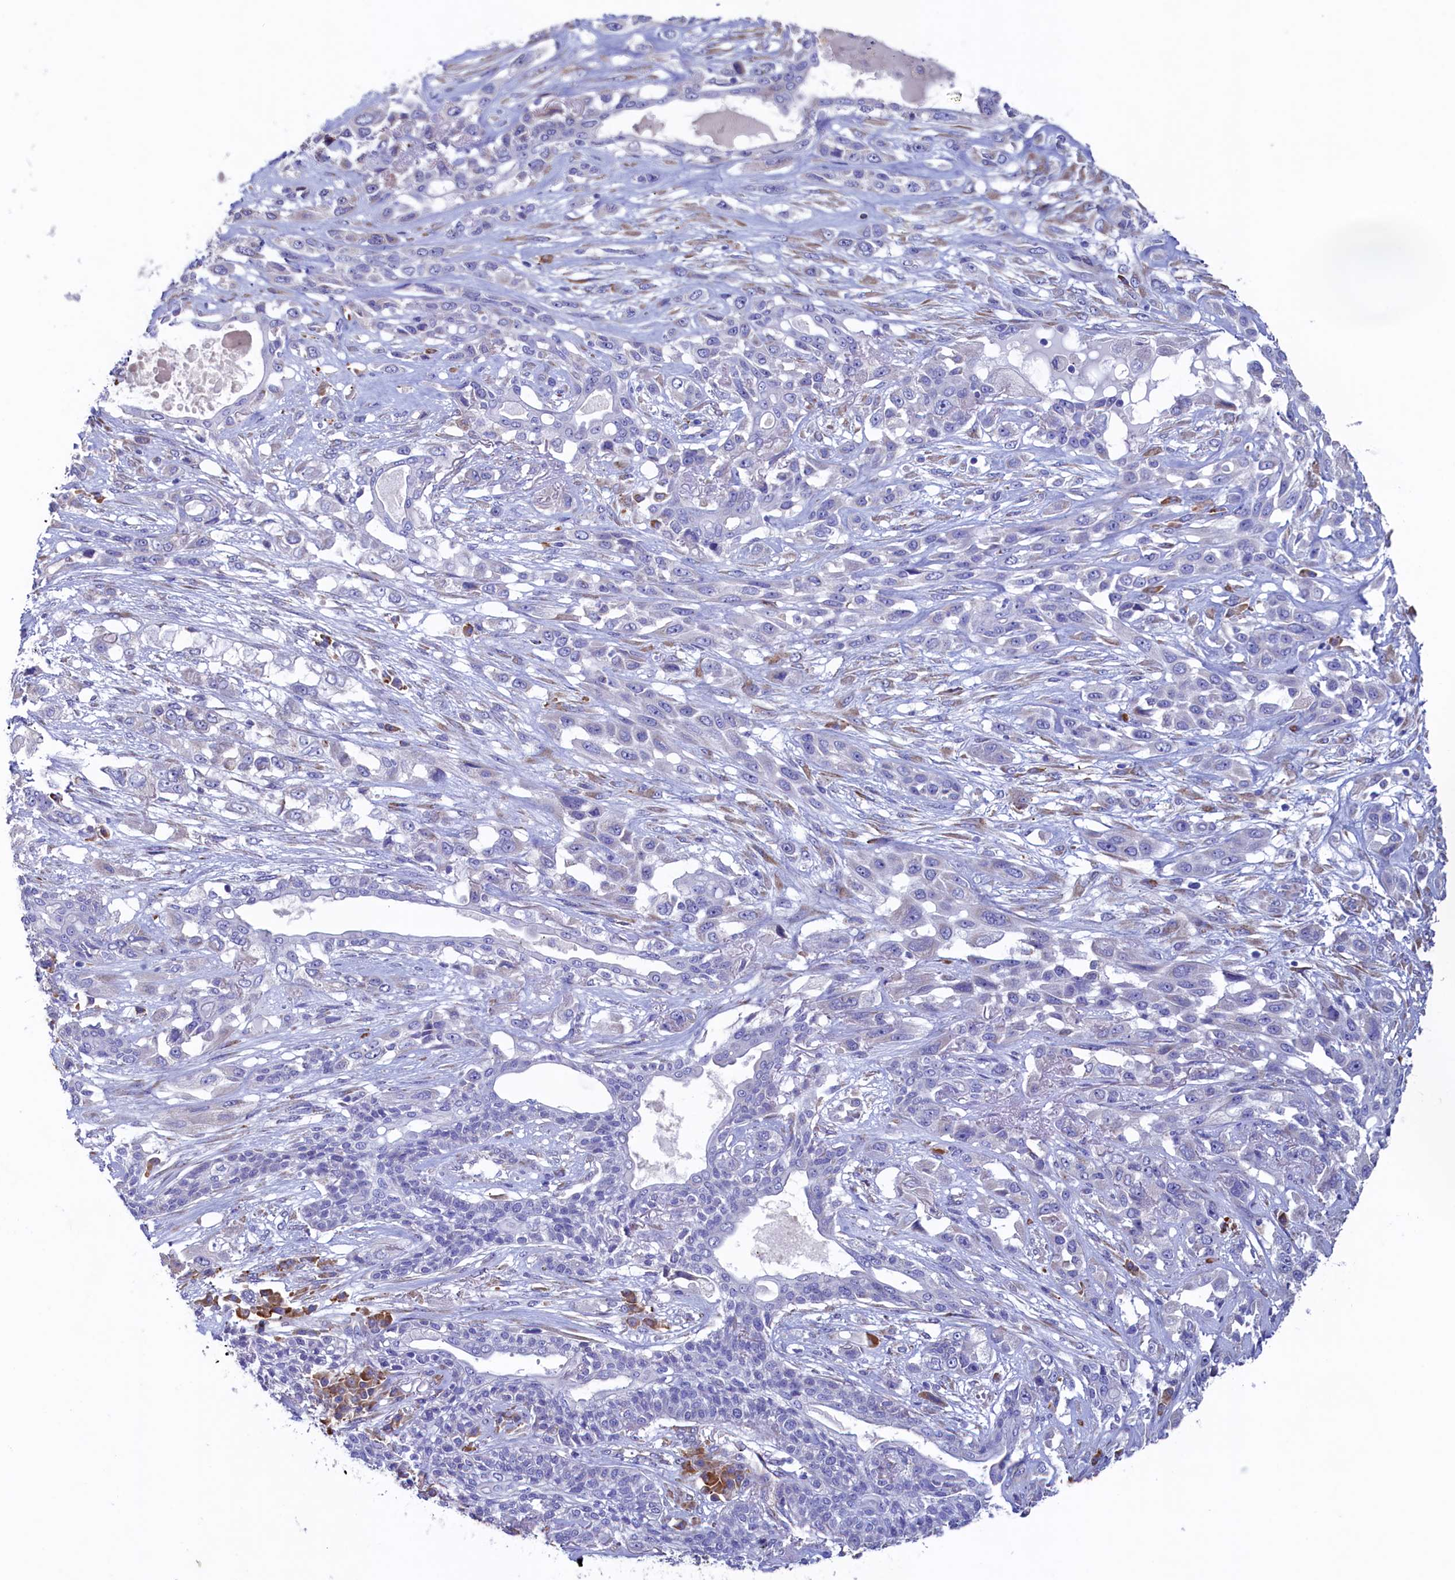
{"staining": {"intensity": "negative", "quantity": "none", "location": "none"}, "tissue": "lung cancer", "cell_type": "Tumor cells", "image_type": "cancer", "snomed": [{"axis": "morphology", "description": "Squamous cell carcinoma, NOS"}, {"axis": "topography", "description": "Lung"}], "caption": "Lung squamous cell carcinoma stained for a protein using immunohistochemistry exhibits no positivity tumor cells.", "gene": "CBLIF", "patient": {"sex": "female", "age": 70}}